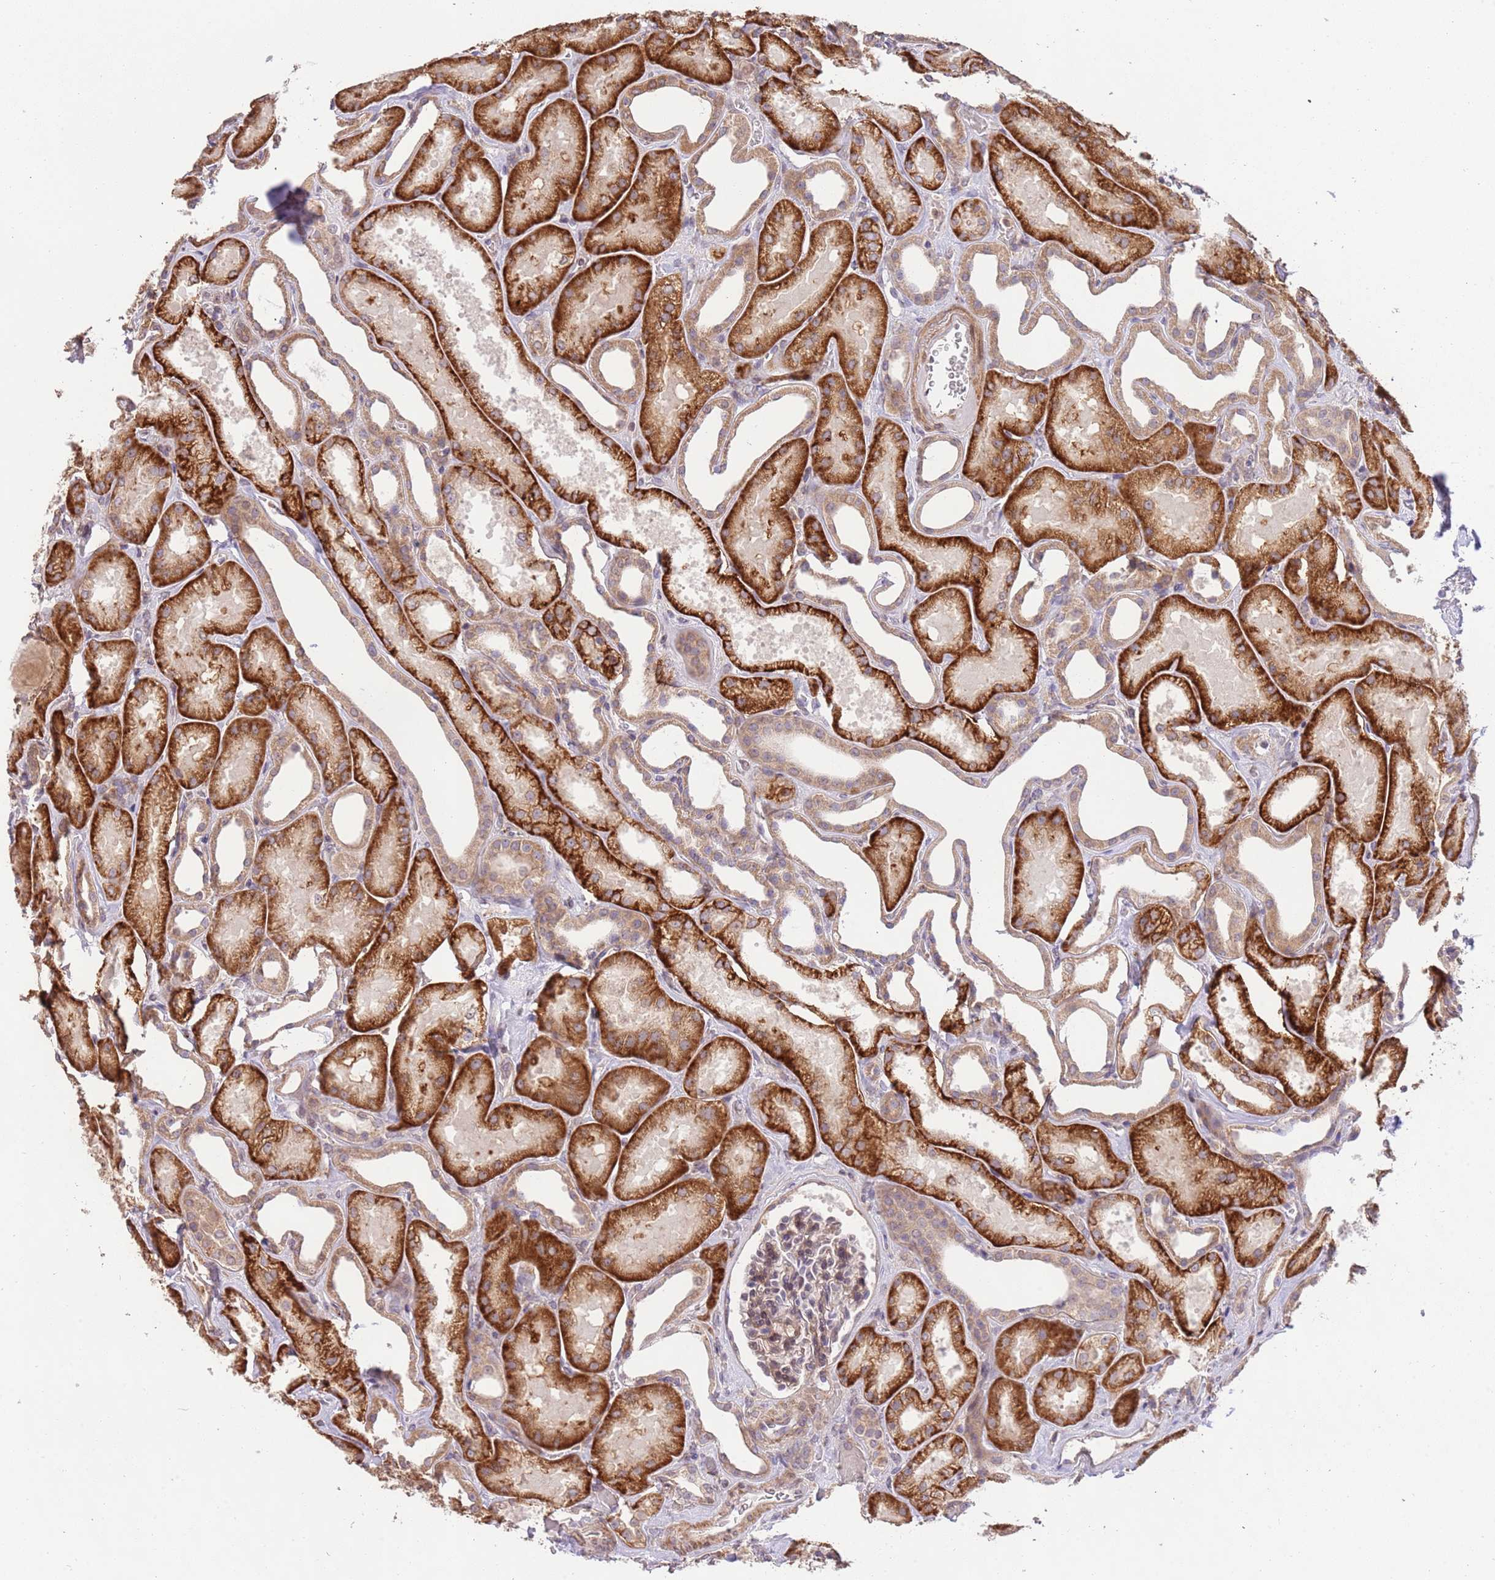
{"staining": {"intensity": "weak", "quantity": "25%-75%", "location": "cytoplasmic/membranous,nuclear"}, "tissue": "kidney", "cell_type": "Cells in glomeruli", "image_type": "normal", "snomed": [{"axis": "morphology", "description": "Normal tissue, NOS"}, {"axis": "morphology", "description": "Adenocarcinoma, NOS"}, {"axis": "topography", "description": "Kidney"}], "caption": "Protein analysis of benign kidney exhibits weak cytoplasmic/membranous,nuclear staining in about 25%-75% of cells in glomeruli.", "gene": "SLC16A4", "patient": {"sex": "female", "age": 68}}